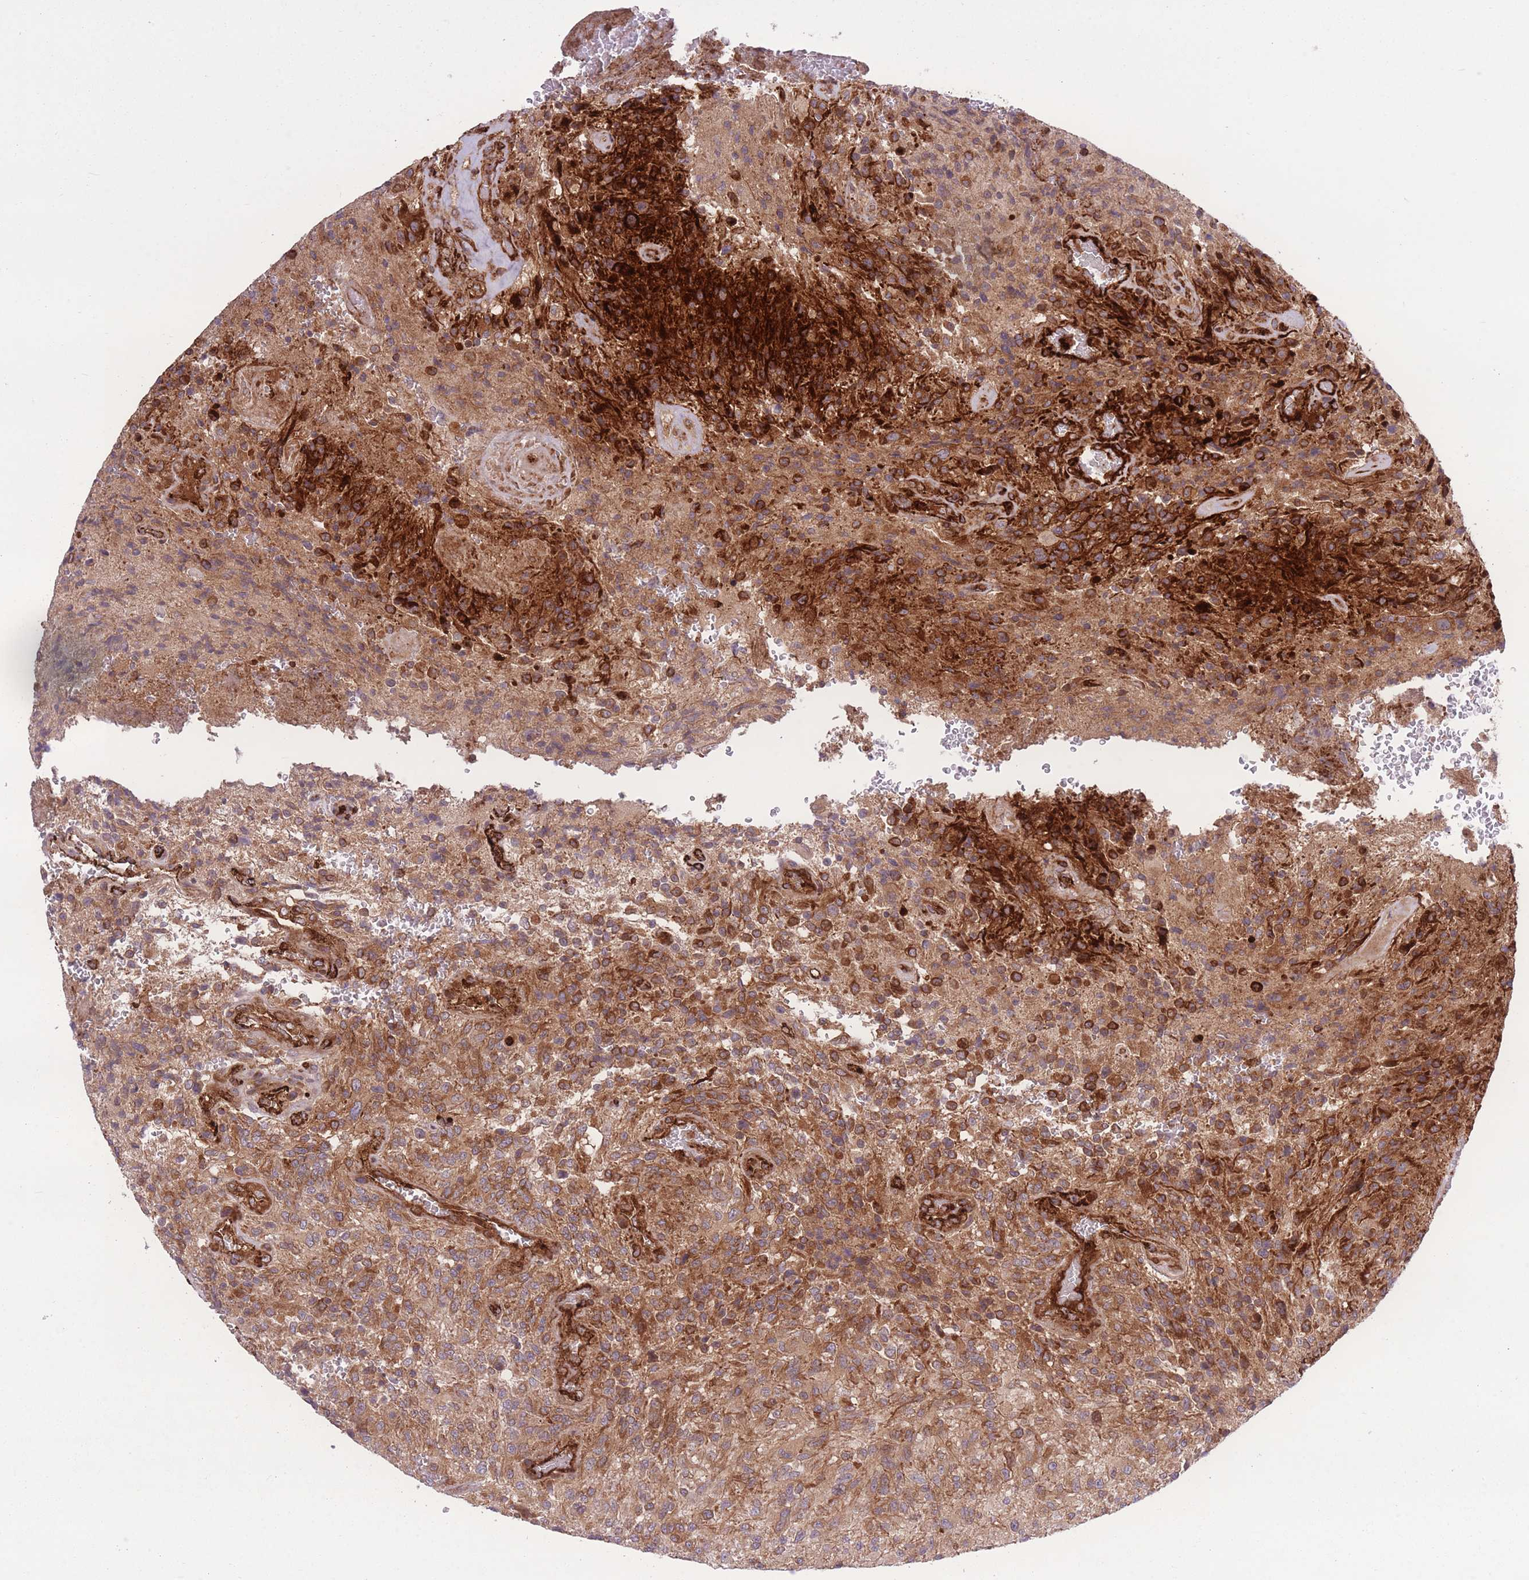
{"staining": {"intensity": "strong", "quantity": "25%-75%", "location": "cytoplasmic/membranous"}, "tissue": "glioma", "cell_type": "Tumor cells", "image_type": "cancer", "snomed": [{"axis": "morphology", "description": "Normal tissue, NOS"}, {"axis": "morphology", "description": "Glioma, malignant, High grade"}, {"axis": "topography", "description": "Cerebral cortex"}], "caption": "This micrograph demonstrates immunohistochemistry (IHC) staining of human malignant glioma (high-grade), with high strong cytoplasmic/membranous positivity in about 25%-75% of tumor cells.", "gene": "CISH", "patient": {"sex": "male", "age": 56}}